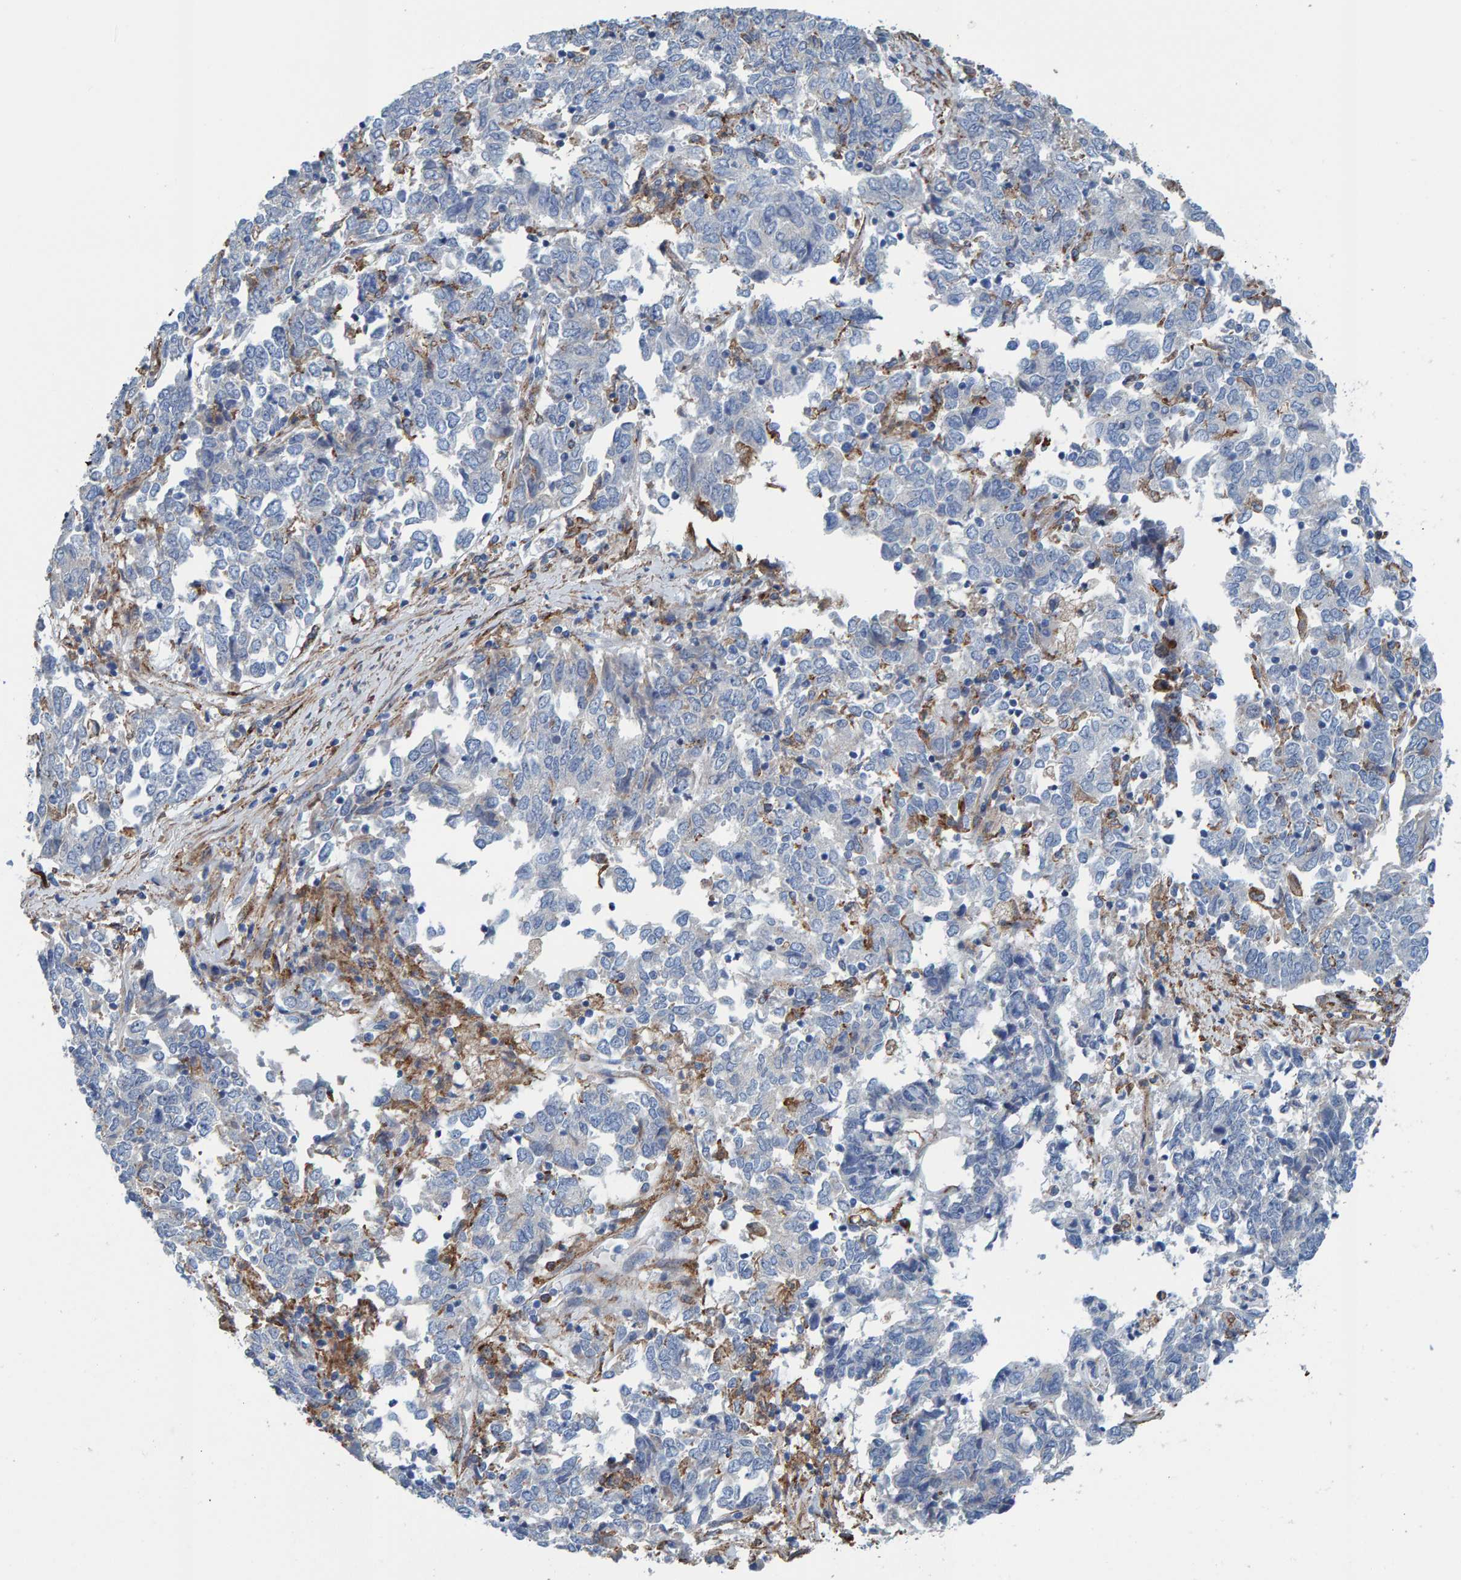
{"staining": {"intensity": "negative", "quantity": "none", "location": "none"}, "tissue": "endometrial cancer", "cell_type": "Tumor cells", "image_type": "cancer", "snomed": [{"axis": "morphology", "description": "Adenocarcinoma, NOS"}, {"axis": "topography", "description": "Endometrium"}], "caption": "Endometrial cancer (adenocarcinoma) stained for a protein using immunohistochemistry (IHC) demonstrates no positivity tumor cells.", "gene": "LRP1", "patient": {"sex": "female", "age": 80}}